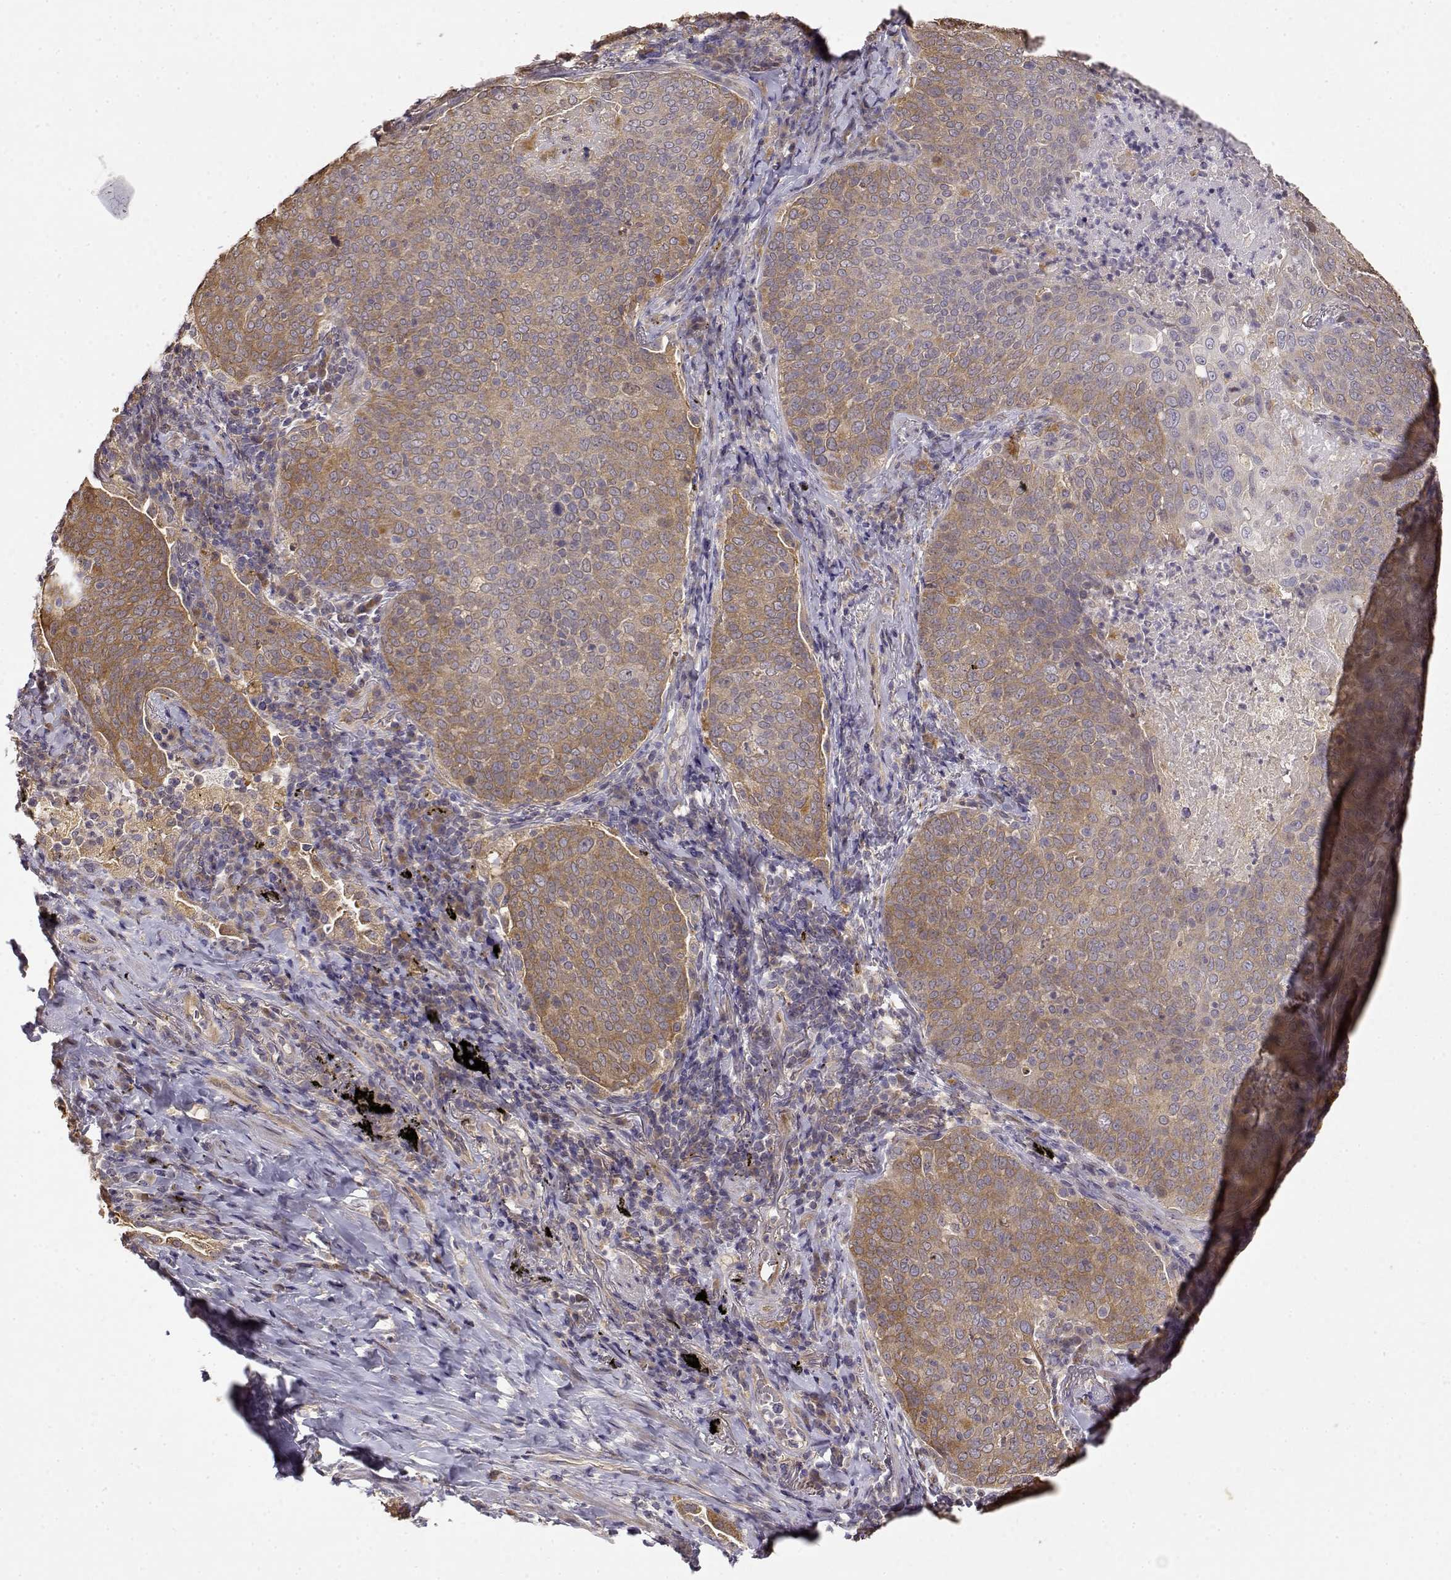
{"staining": {"intensity": "weak", "quantity": ">75%", "location": "cytoplasmic/membranous"}, "tissue": "lung cancer", "cell_type": "Tumor cells", "image_type": "cancer", "snomed": [{"axis": "morphology", "description": "Squamous cell carcinoma, NOS"}, {"axis": "topography", "description": "Lung"}], "caption": "Tumor cells reveal low levels of weak cytoplasmic/membranous expression in approximately >75% of cells in human lung squamous cell carcinoma. Immunohistochemistry (ihc) stains the protein in brown and the nuclei are stained blue.", "gene": "CRIM1", "patient": {"sex": "male", "age": 82}}